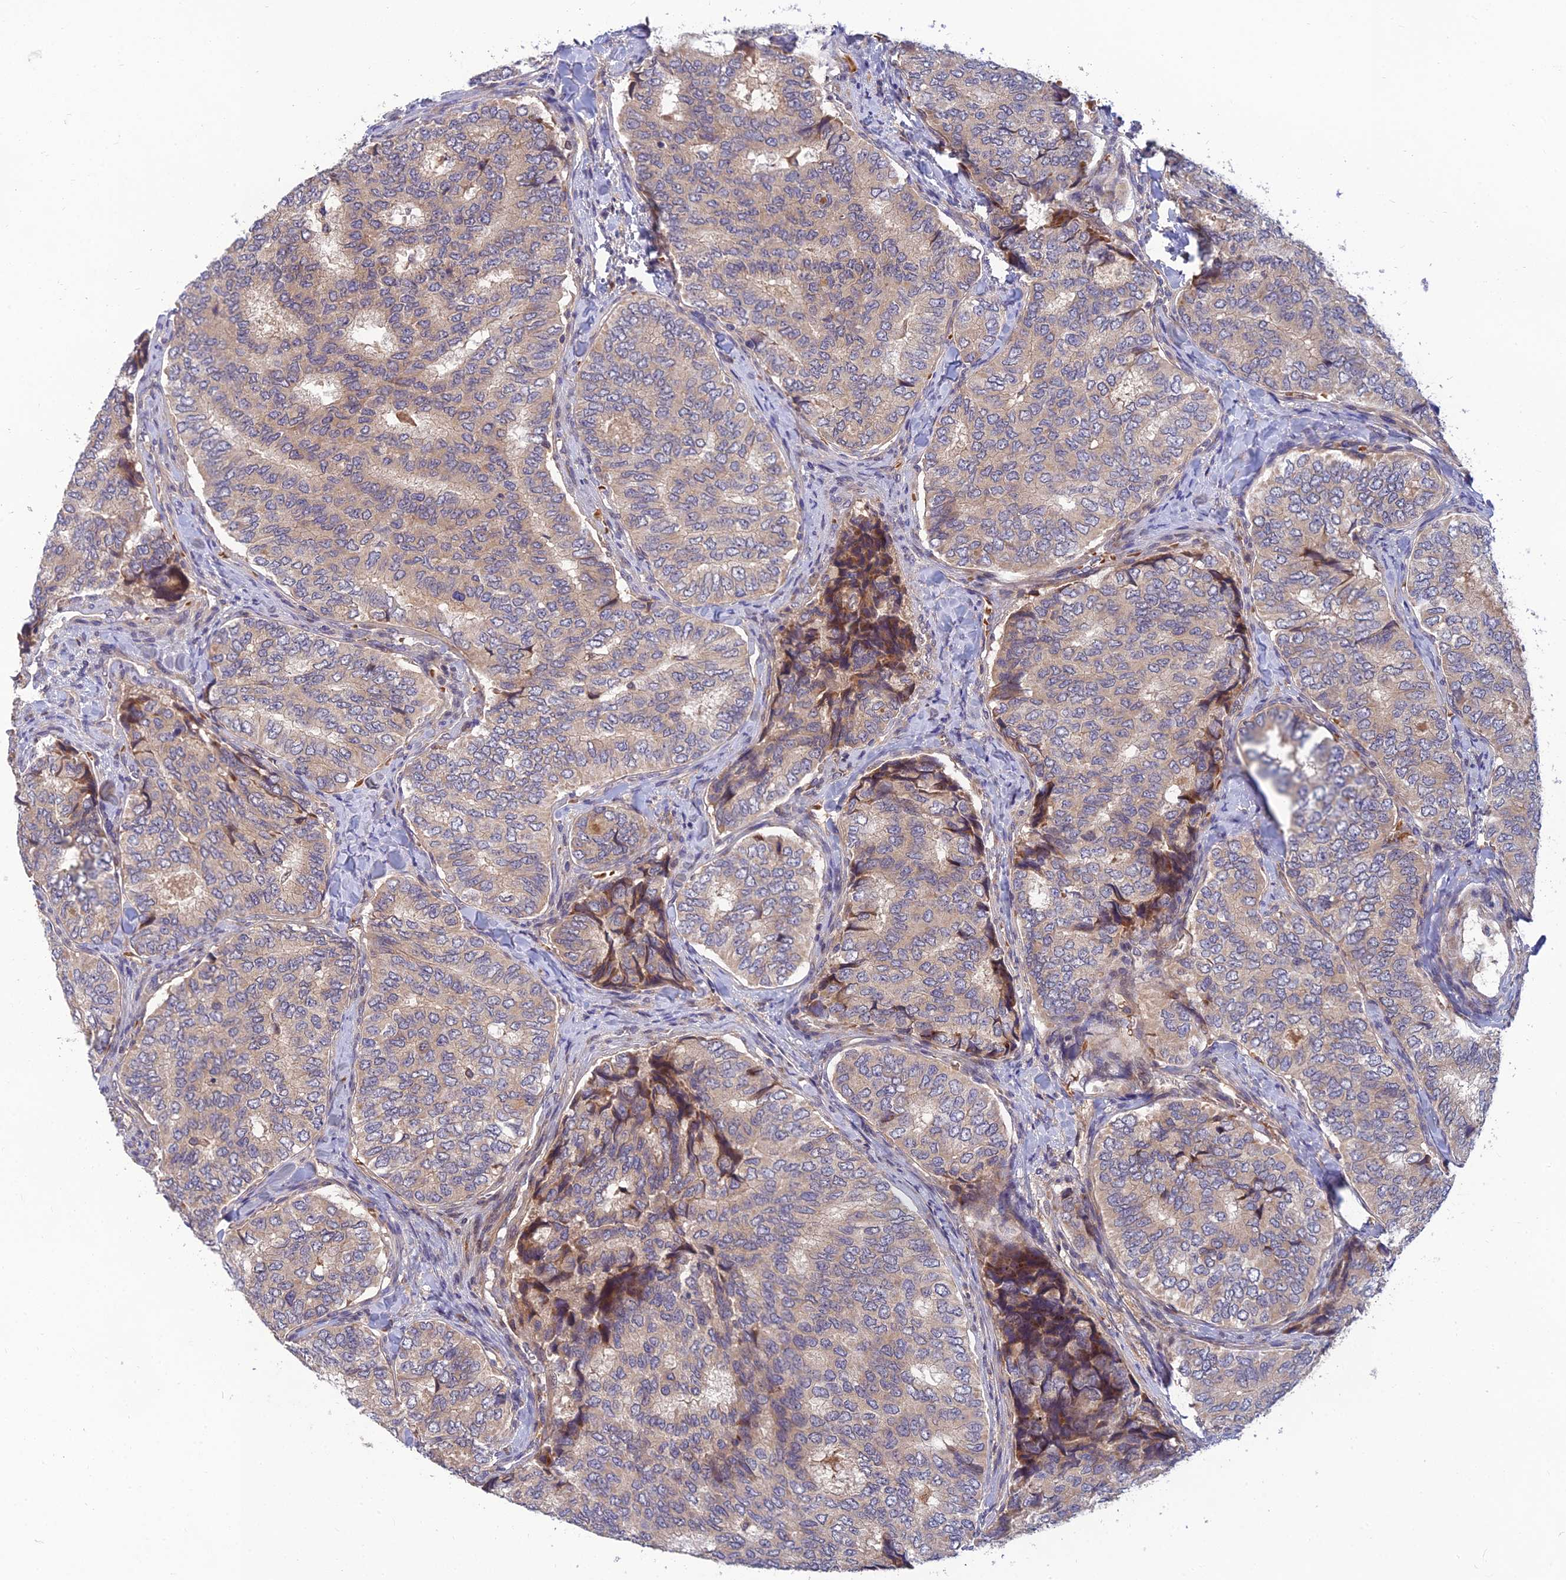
{"staining": {"intensity": "weak", "quantity": "<25%", "location": "cytoplasmic/membranous"}, "tissue": "thyroid cancer", "cell_type": "Tumor cells", "image_type": "cancer", "snomed": [{"axis": "morphology", "description": "Papillary adenocarcinoma, NOS"}, {"axis": "topography", "description": "Thyroid gland"}], "caption": "This is an immunohistochemistry (IHC) image of thyroid cancer (papillary adenocarcinoma). There is no expression in tumor cells.", "gene": "FAM151B", "patient": {"sex": "female", "age": 35}}